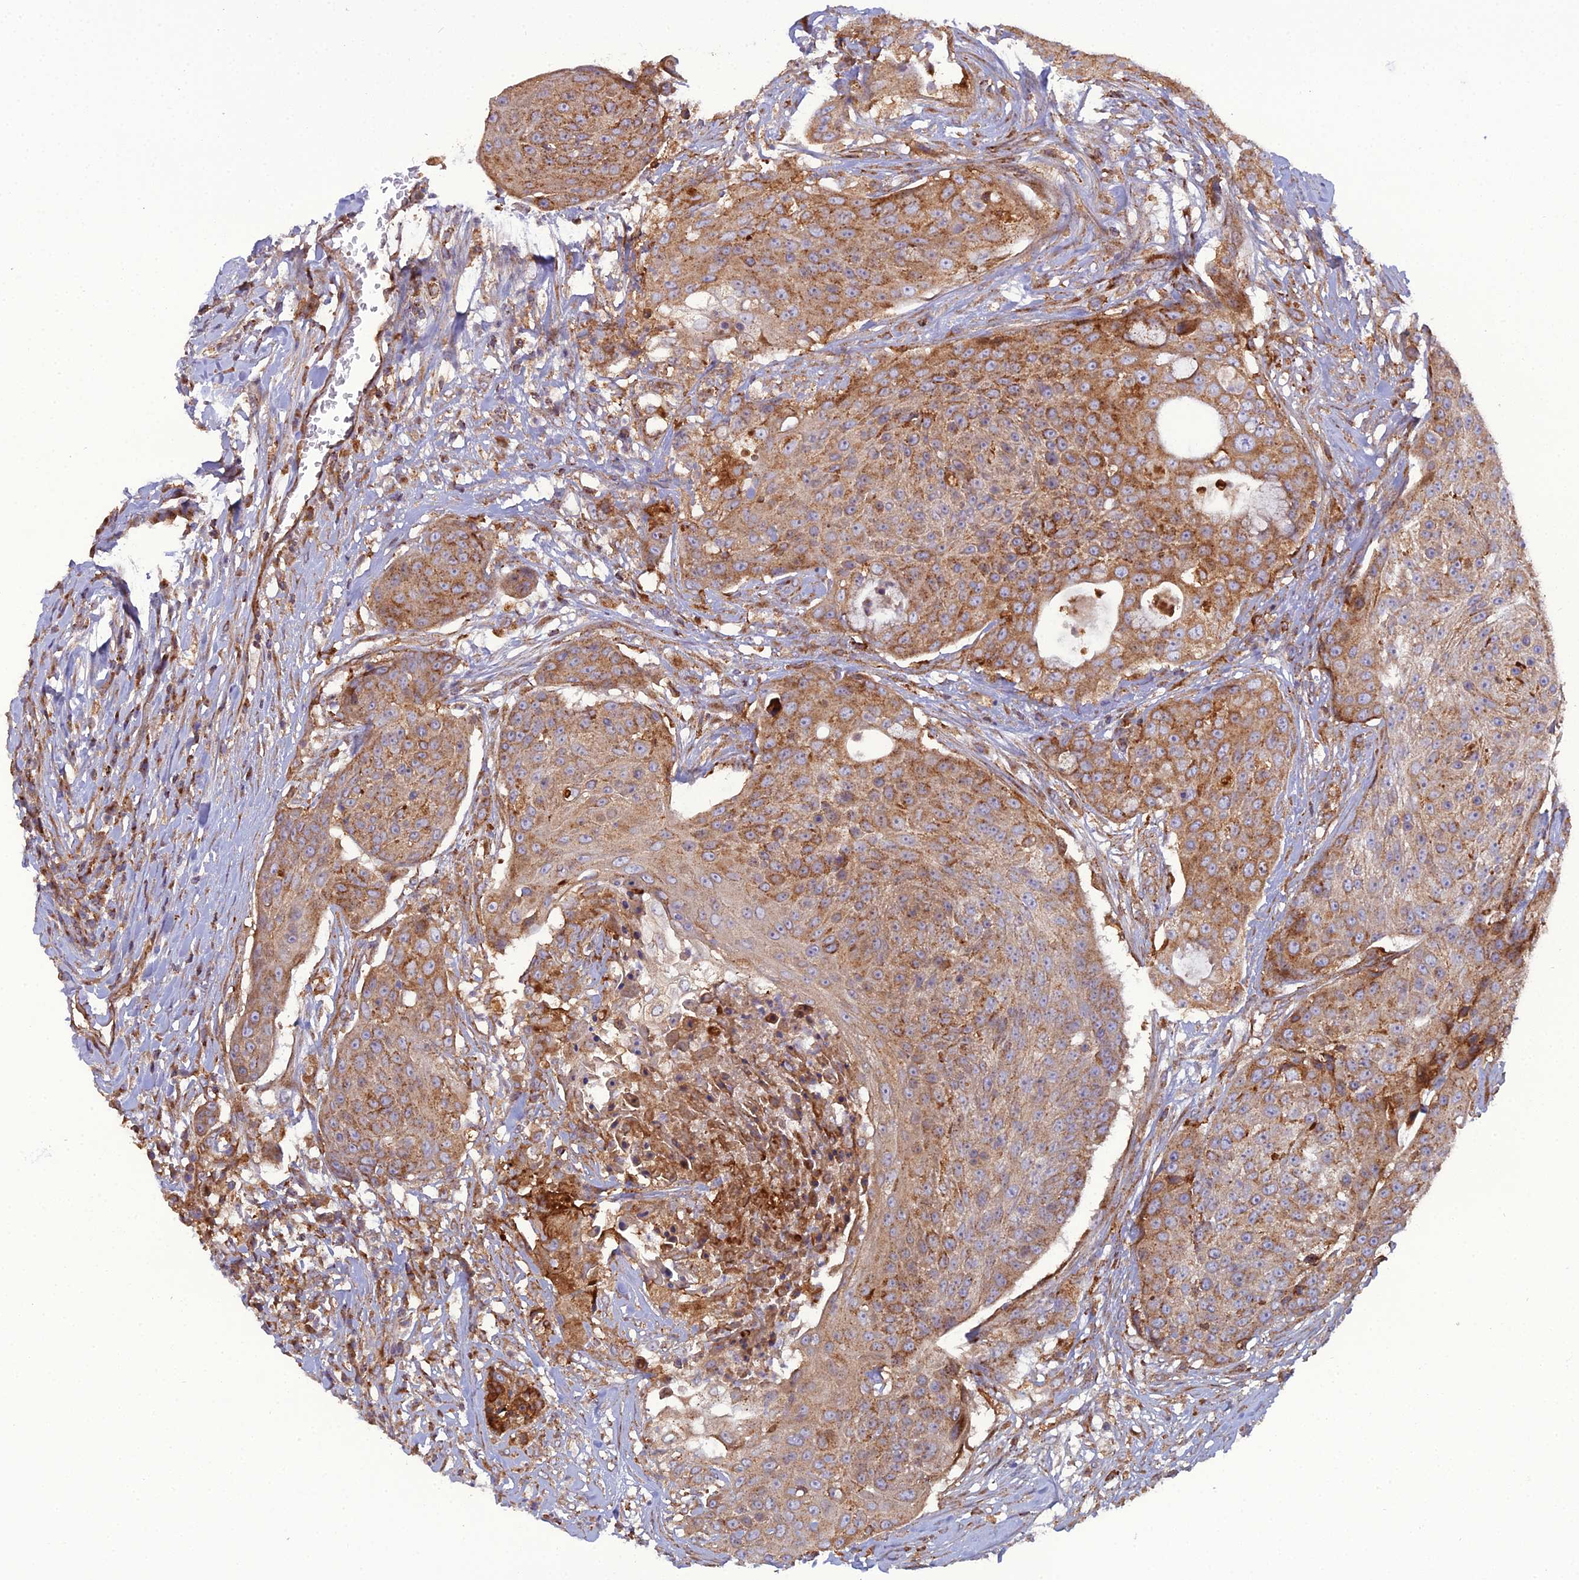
{"staining": {"intensity": "moderate", "quantity": ">75%", "location": "cytoplasmic/membranous"}, "tissue": "urothelial cancer", "cell_type": "Tumor cells", "image_type": "cancer", "snomed": [{"axis": "morphology", "description": "Urothelial carcinoma, High grade"}, {"axis": "topography", "description": "Urinary bladder"}], "caption": "An immunohistochemistry image of neoplastic tissue is shown. Protein staining in brown highlights moderate cytoplasmic/membranous positivity in urothelial carcinoma (high-grade) within tumor cells.", "gene": "LNPEP", "patient": {"sex": "female", "age": 63}}